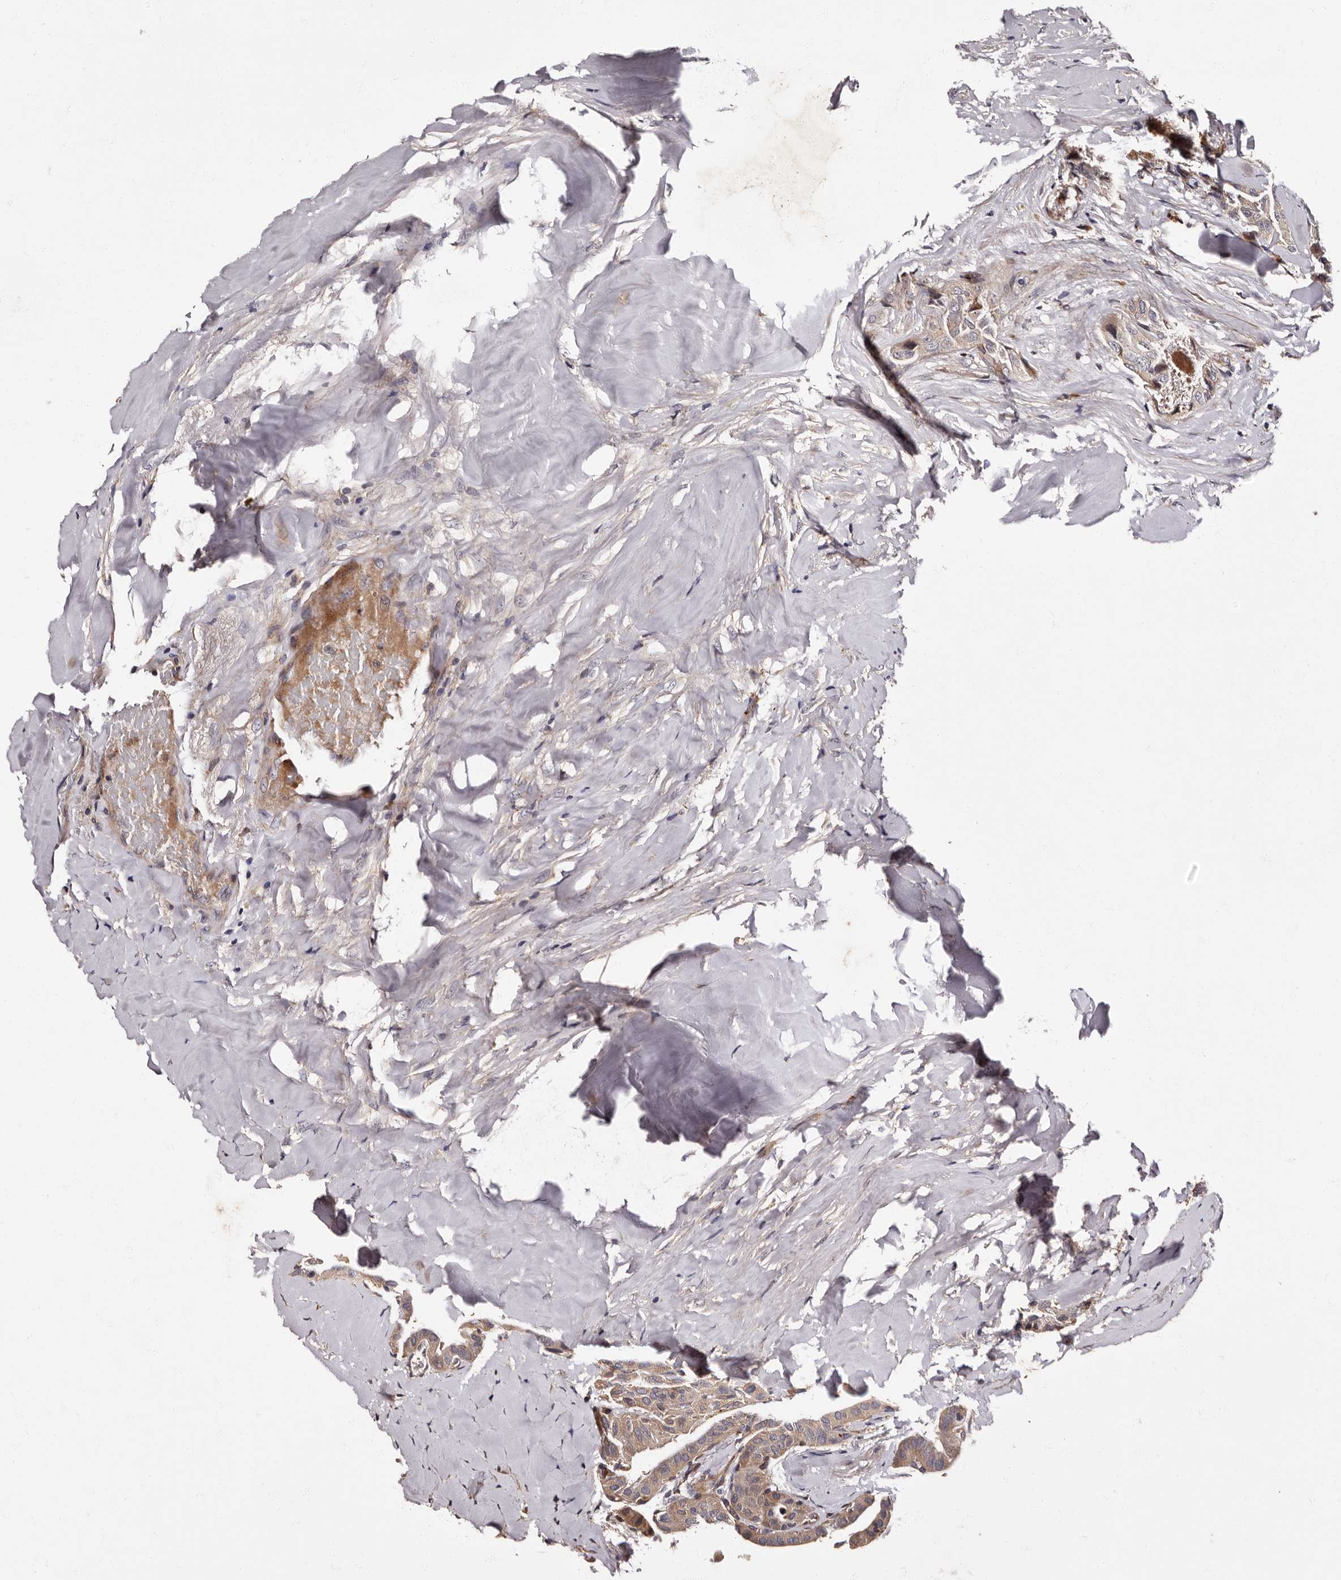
{"staining": {"intensity": "moderate", "quantity": ">75%", "location": "cytoplasmic/membranous"}, "tissue": "thyroid cancer", "cell_type": "Tumor cells", "image_type": "cancer", "snomed": [{"axis": "morphology", "description": "Papillary adenocarcinoma, NOS"}, {"axis": "topography", "description": "Thyroid gland"}], "caption": "Protein staining of thyroid cancer tissue reveals moderate cytoplasmic/membranous expression in about >75% of tumor cells.", "gene": "ADCK5", "patient": {"sex": "male", "age": 77}}